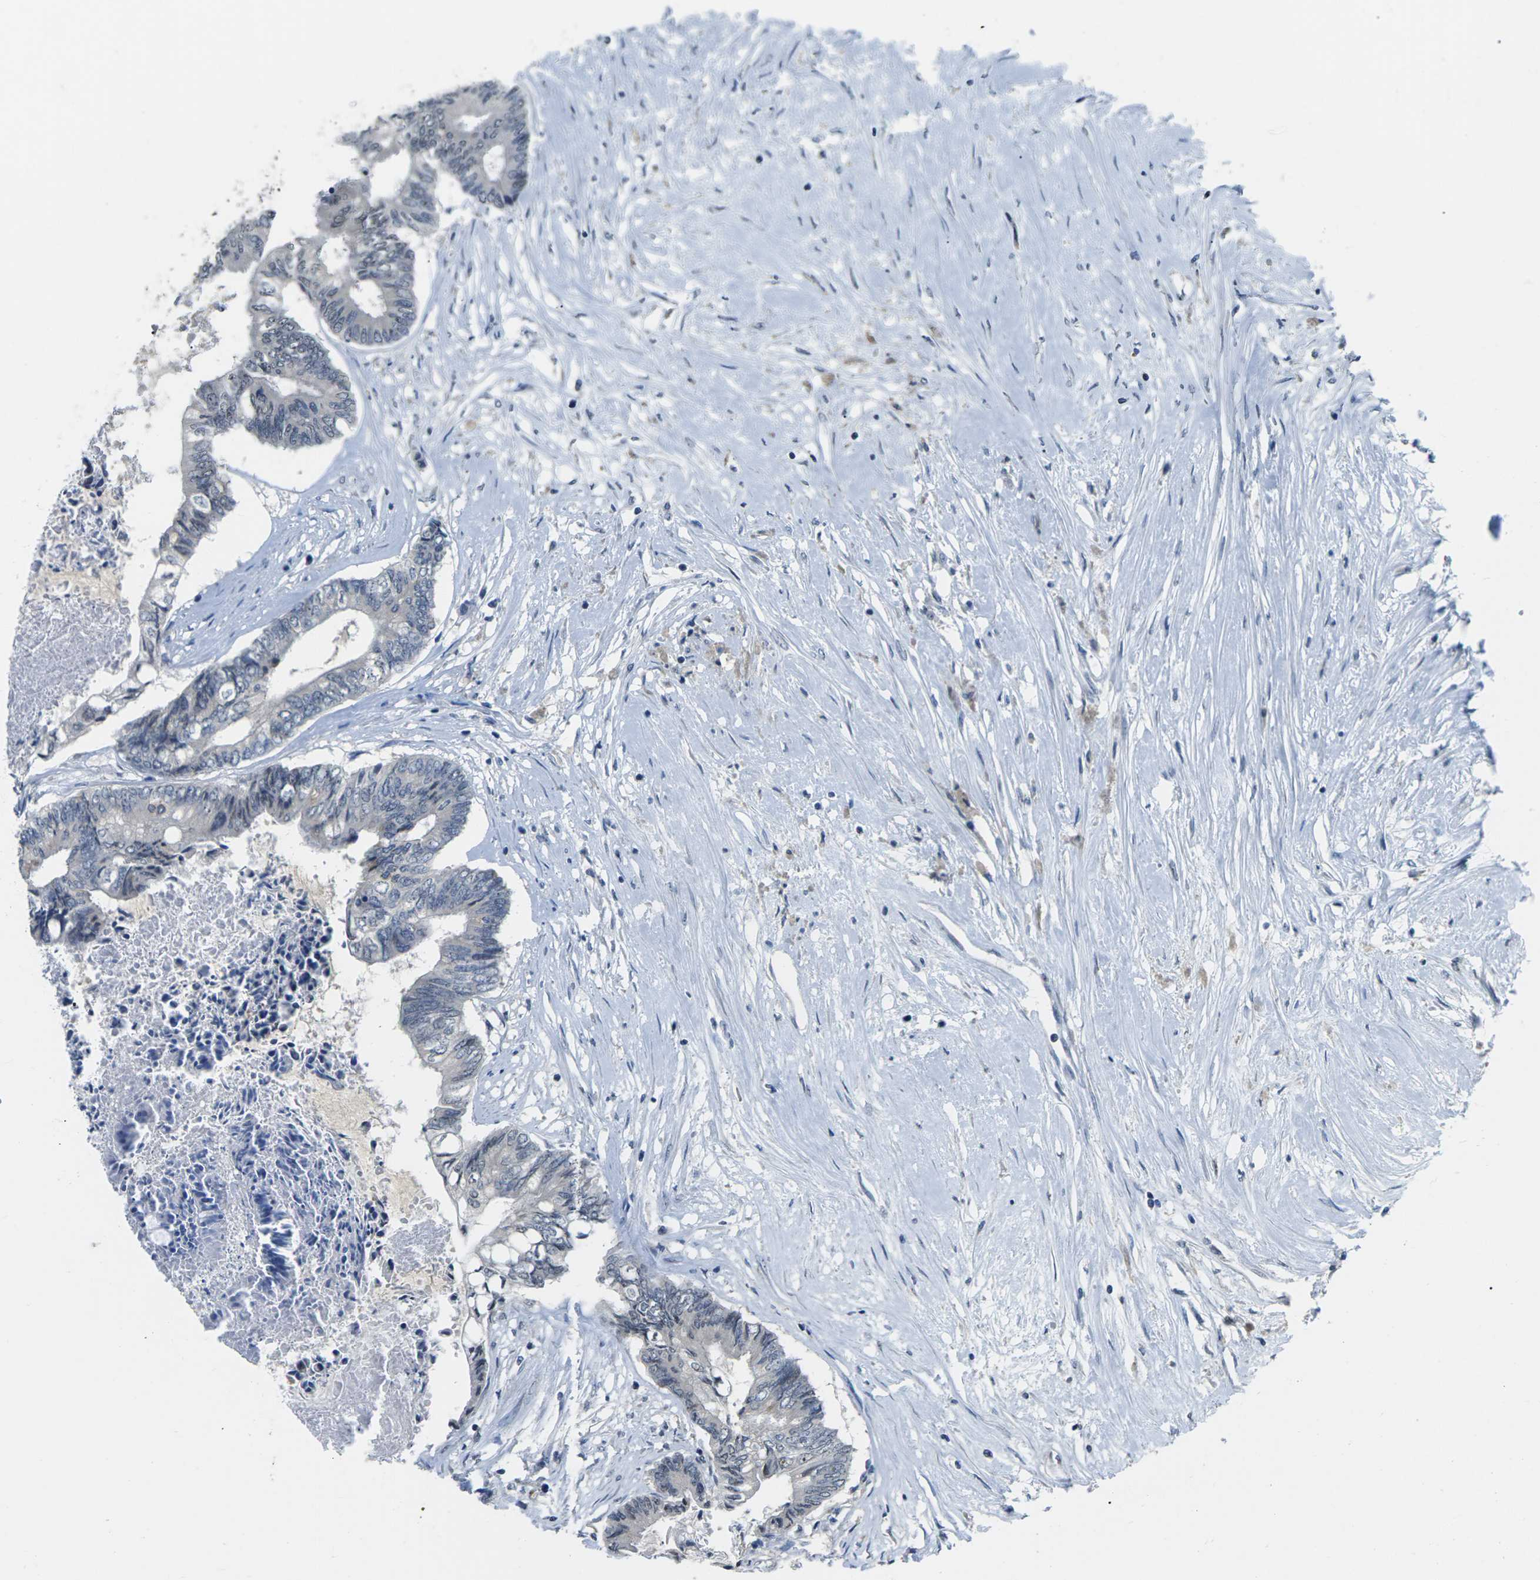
{"staining": {"intensity": "negative", "quantity": "none", "location": "none"}, "tissue": "colorectal cancer", "cell_type": "Tumor cells", "image_type": "cancer", "snomed": [{"axis": "morphology", "description": "Adenocarcinoma, NOS"}, {"axis": "topography", "description": "Rectum"}], "caption": "High power microscopy photomicrograph of an immunohistochemistry (IHC) micrograph of colorectal cancer, revealing no significant expression in tumor cells. (DAB (3,3'-diaminobenzidine) immunohistochemistry with hematoxylin counter stain).", "gene": "NSRP1", "patient": {"sex": "male", "age": 63}}